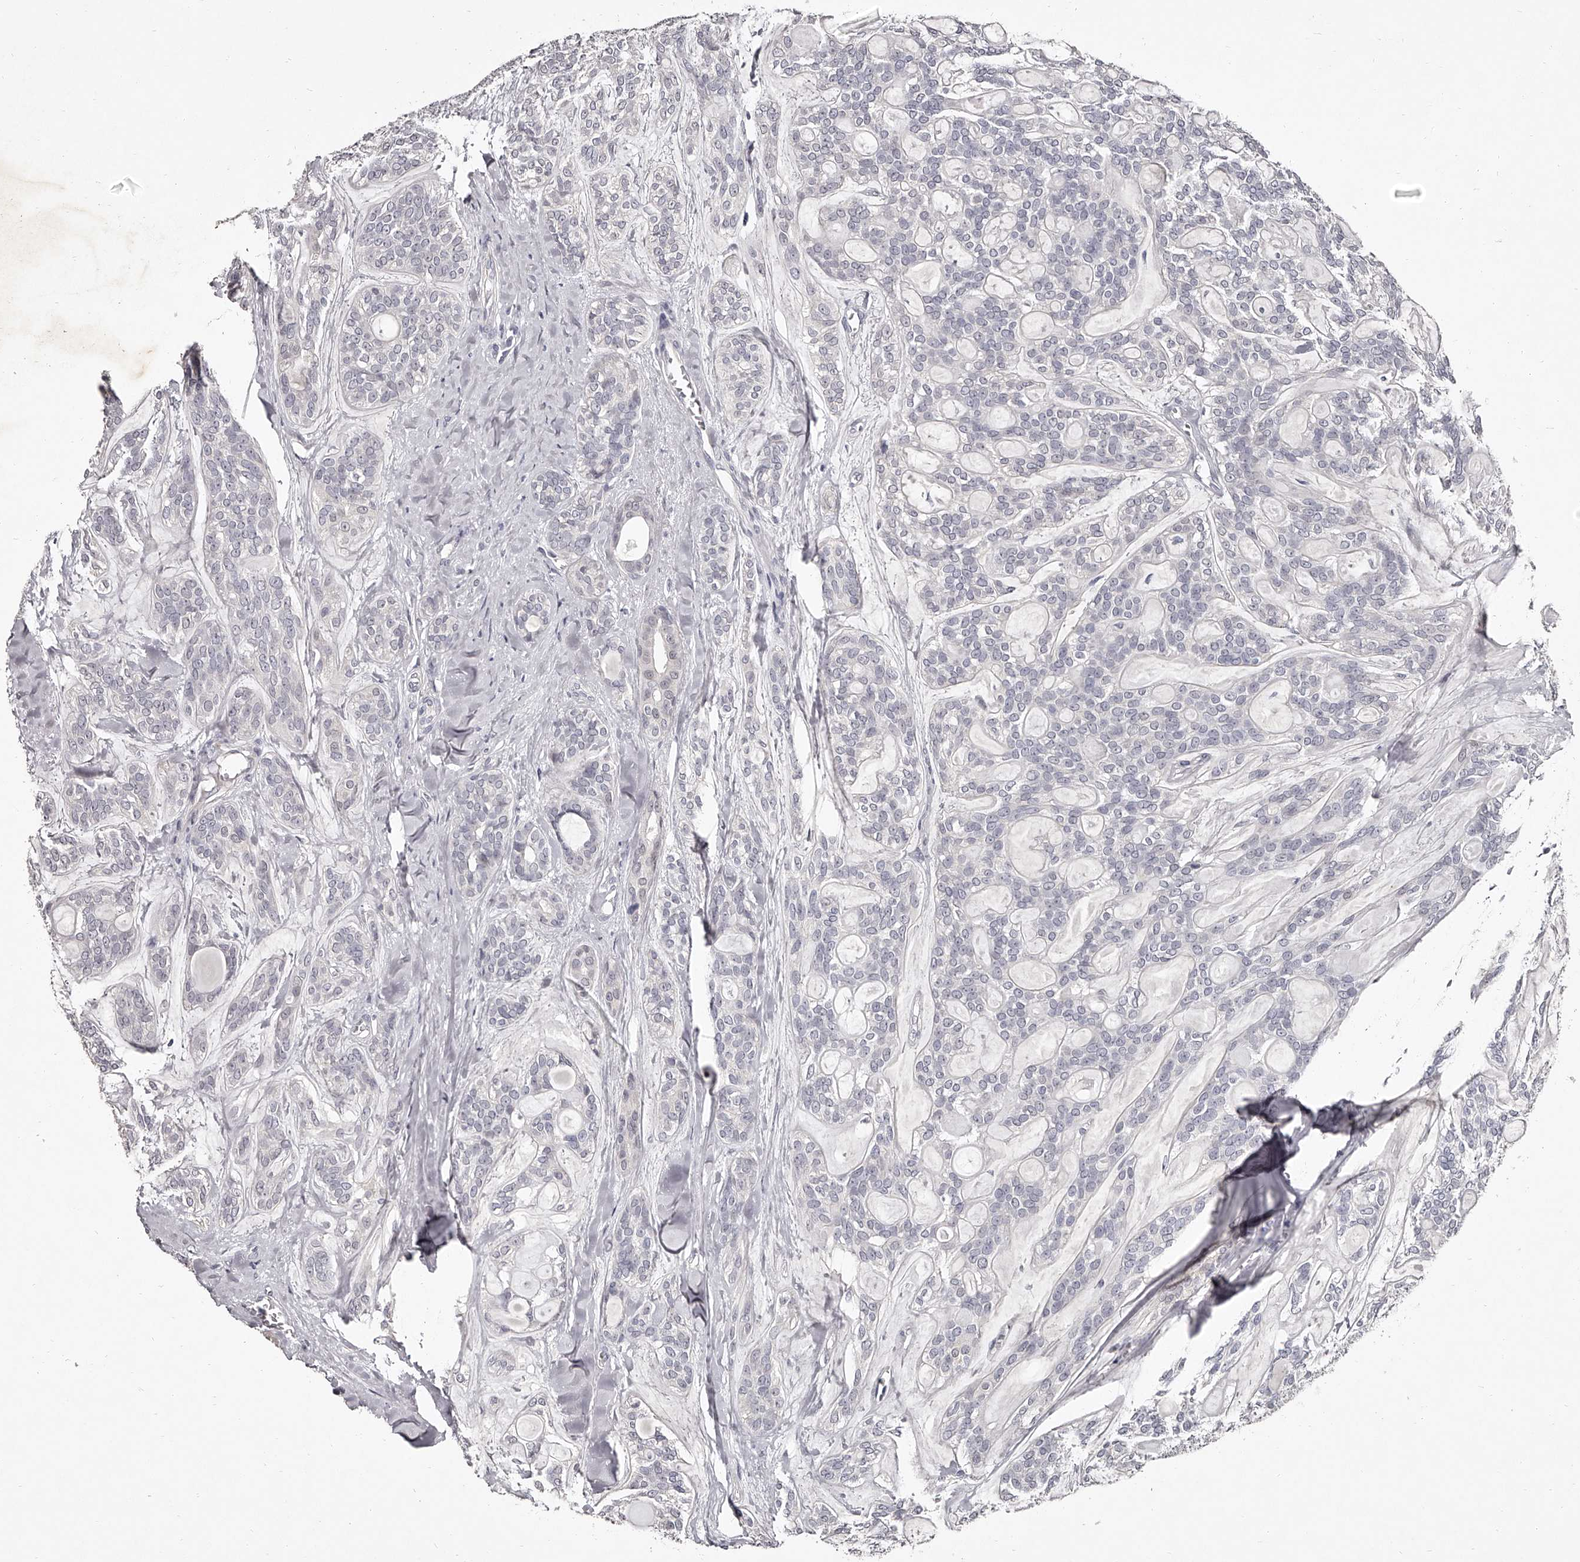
{"staining": {"intensity": "negative", "quantity": "none", "location": "none"}, "tissue": "head and neck cancer", "cell_type": "Tumor cells", "image_type": "cancer", "snomed": [{"axis": "morphology", "description": "Adenocarcinoma, NOS"}, {"axis": "topography", "description": "Head-Neck"}], "caption": "Tumor cells are negative for protein expression in human head and neck cancer.", "gene": "NT5DC1", "patient": {"sex": "male", "age": 66}}